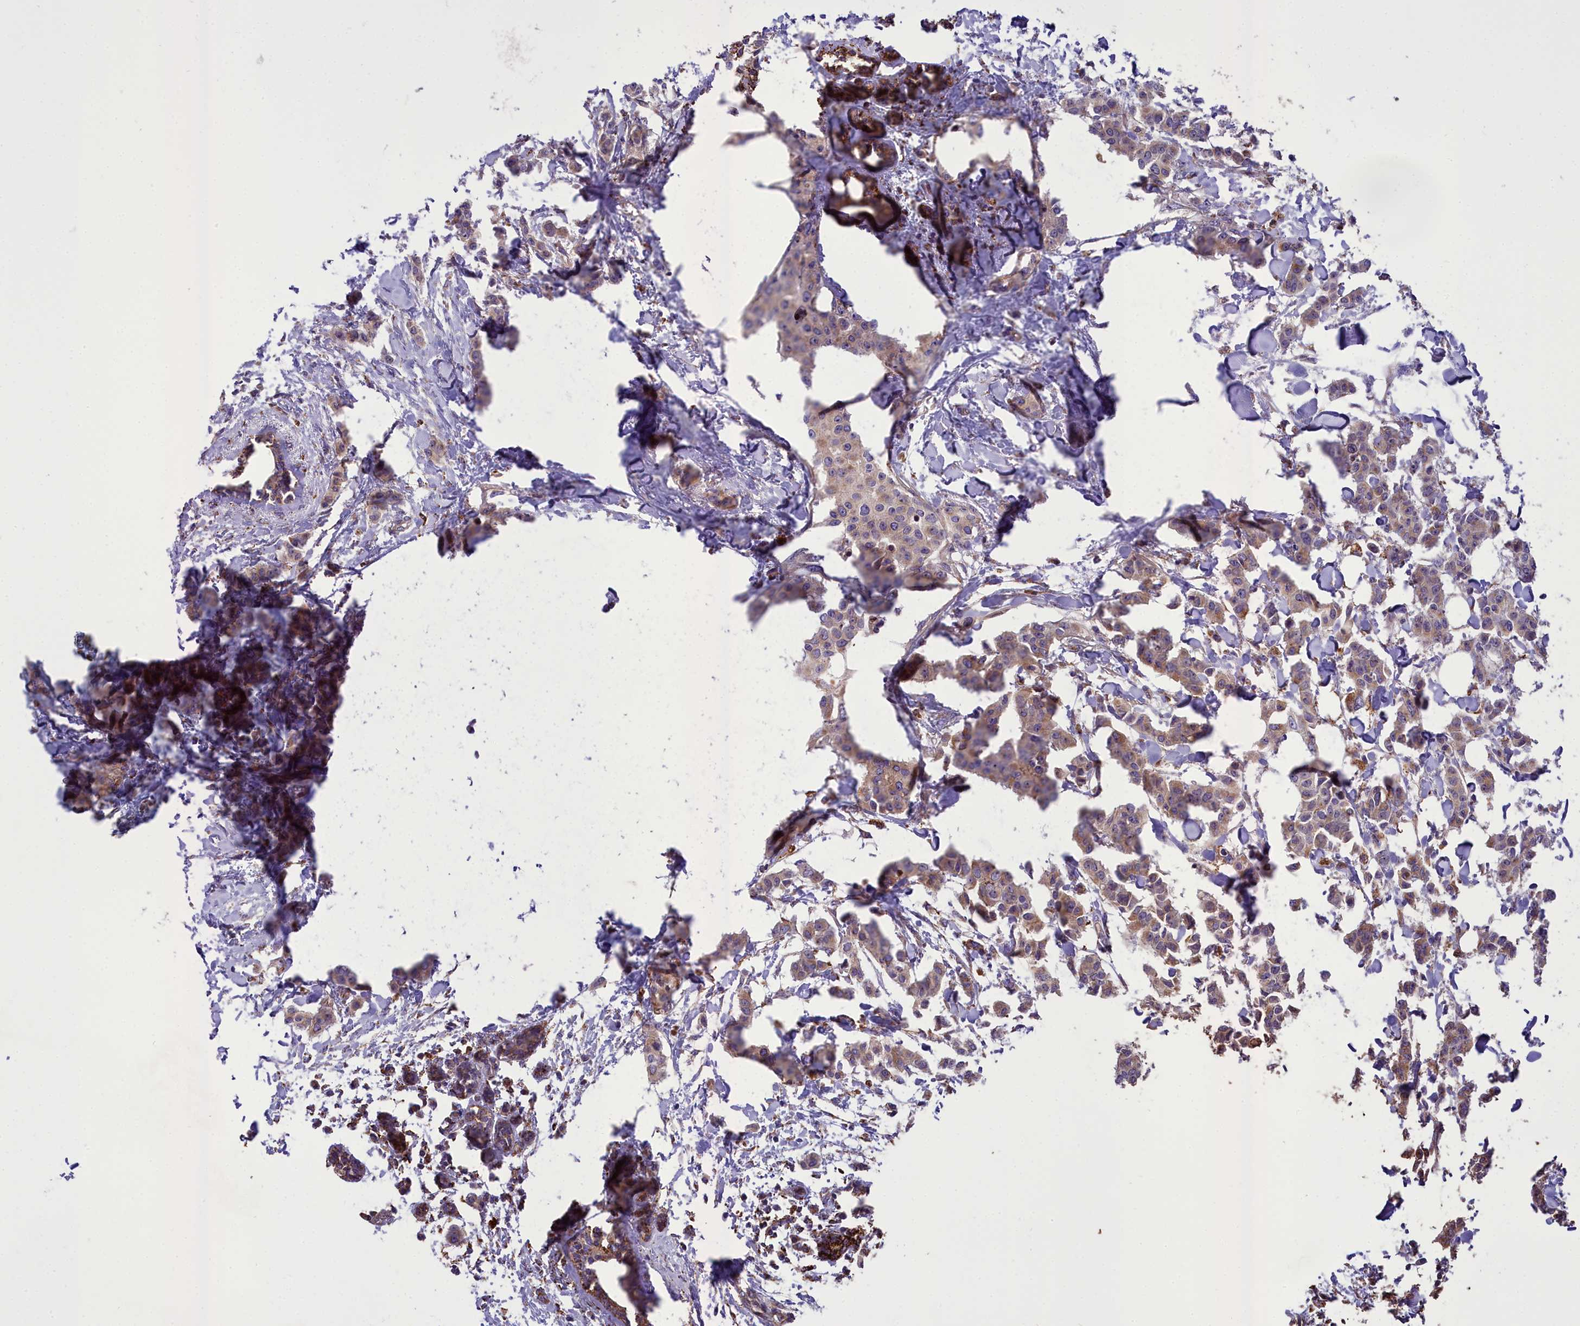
{"staining": {"intensity": "weak", "quantity": ">75%", "location": "cytoplasmic/membranous"}, "tissue": "breast cancer", "cell_type": "Tumor cells", "image_type": "cancer", "snomed": [{"axis": "morphology", "description": "Duct carcinoma"}, {"axis": "topography", "description": "Breast"}], "caption": "DAB immunohistochemical staining of human breast cancer (invasive ductal carcinoma) exhibits weak cytoplasmic/membranous protein expression in approximately >75% of tumor cells. (DAB IHC, brown staining for protein, blue staining for nuclei).", "gene": "TBC1D24", "patient": {"sex": "female", "age": 40}}